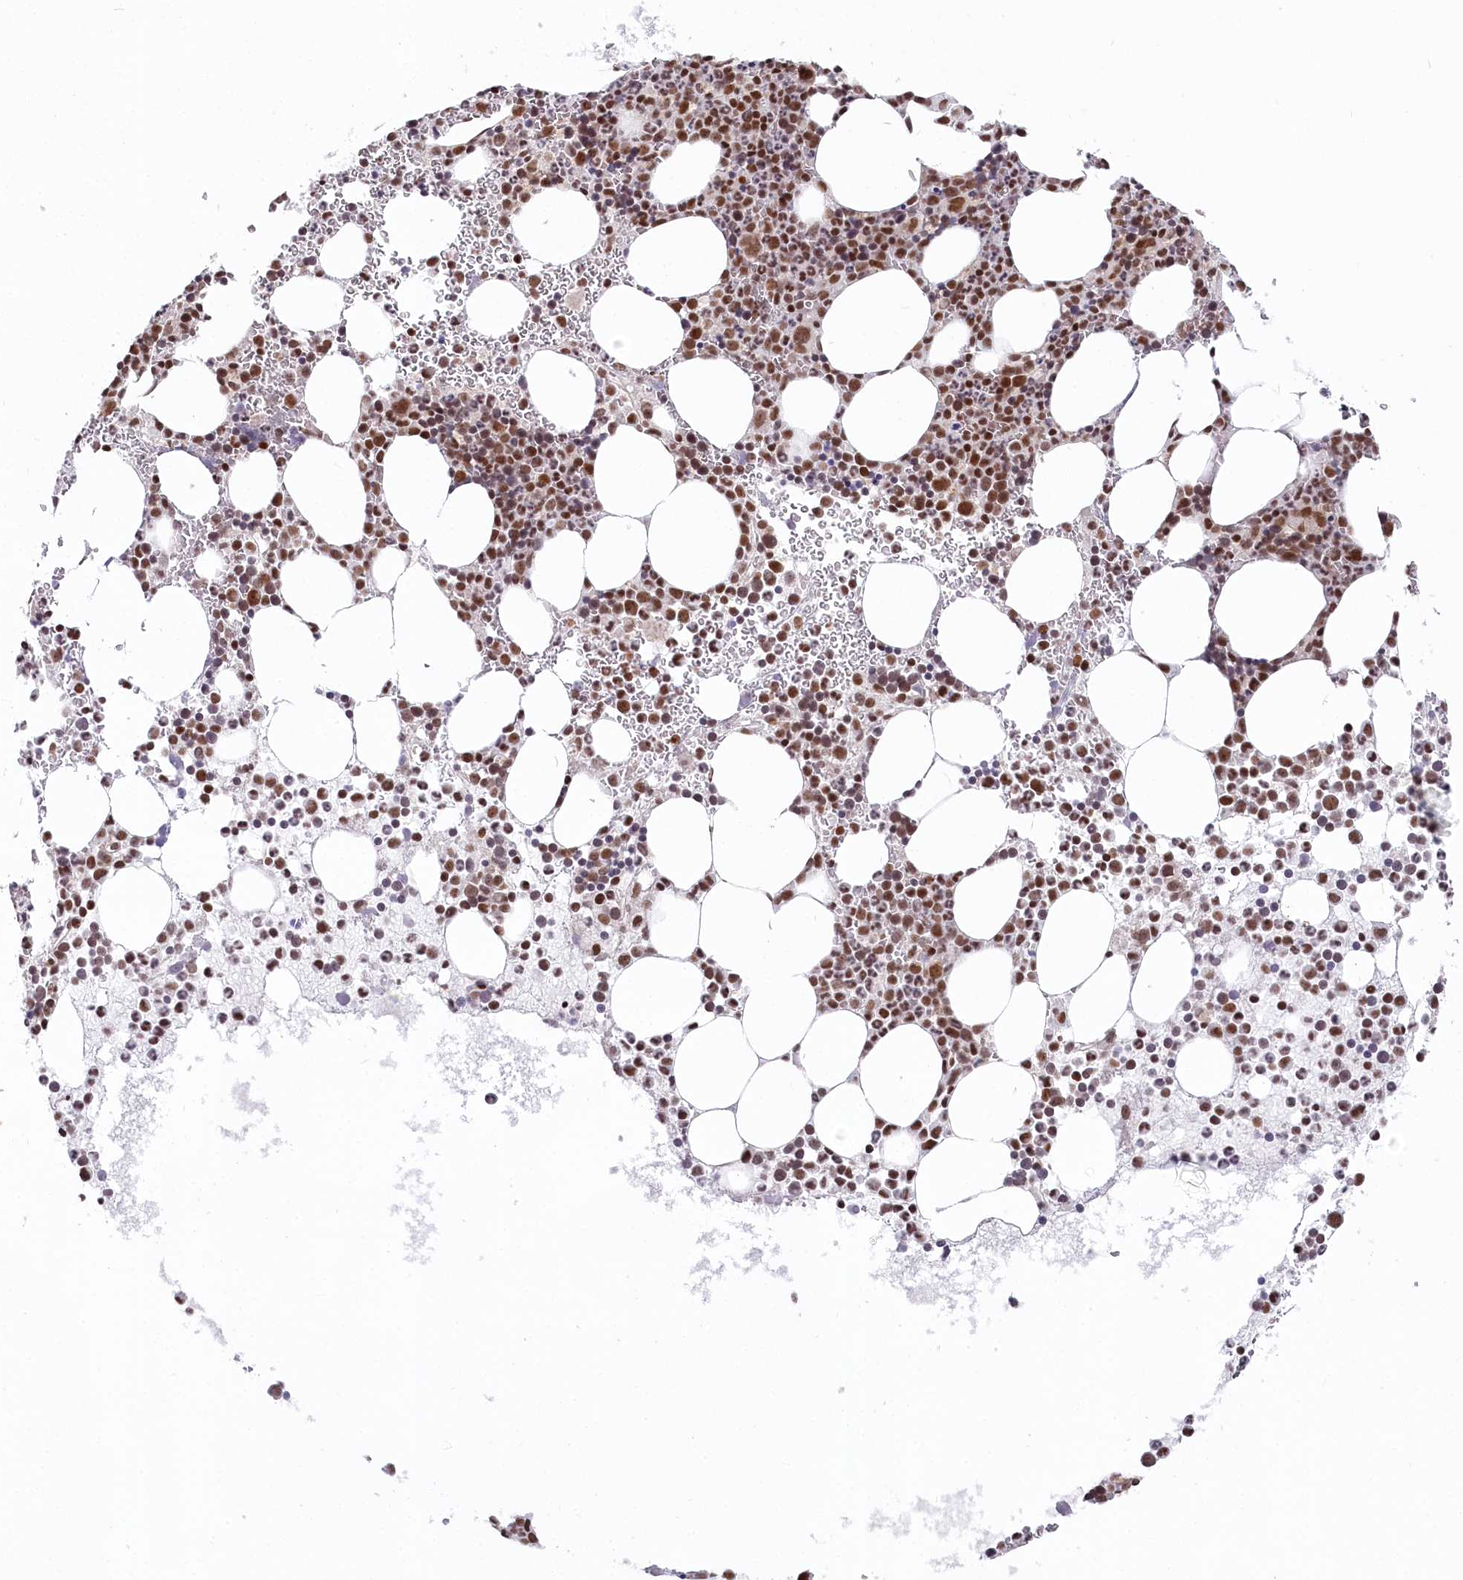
{"staining": {"intensity": "moderate", "quantity": ">75%", "location": "nuclear"}, "tissue": "bone marrow", "cell_type": "Hematopoietic cells", "image_type": "normal", "snomed": [{"axis": "morphology", "description": "Normal tissue, NOS"}, {"axis": "topography", "description": "Bone marrow"}], "caption": "Immunohistochemical staining of benign bone marrow shows moderate nuclear protein expression in approximately >75% of hematopoietic cells.", "gene": "CGGBP1", "patient": {"sex": "female", "age": 78}}